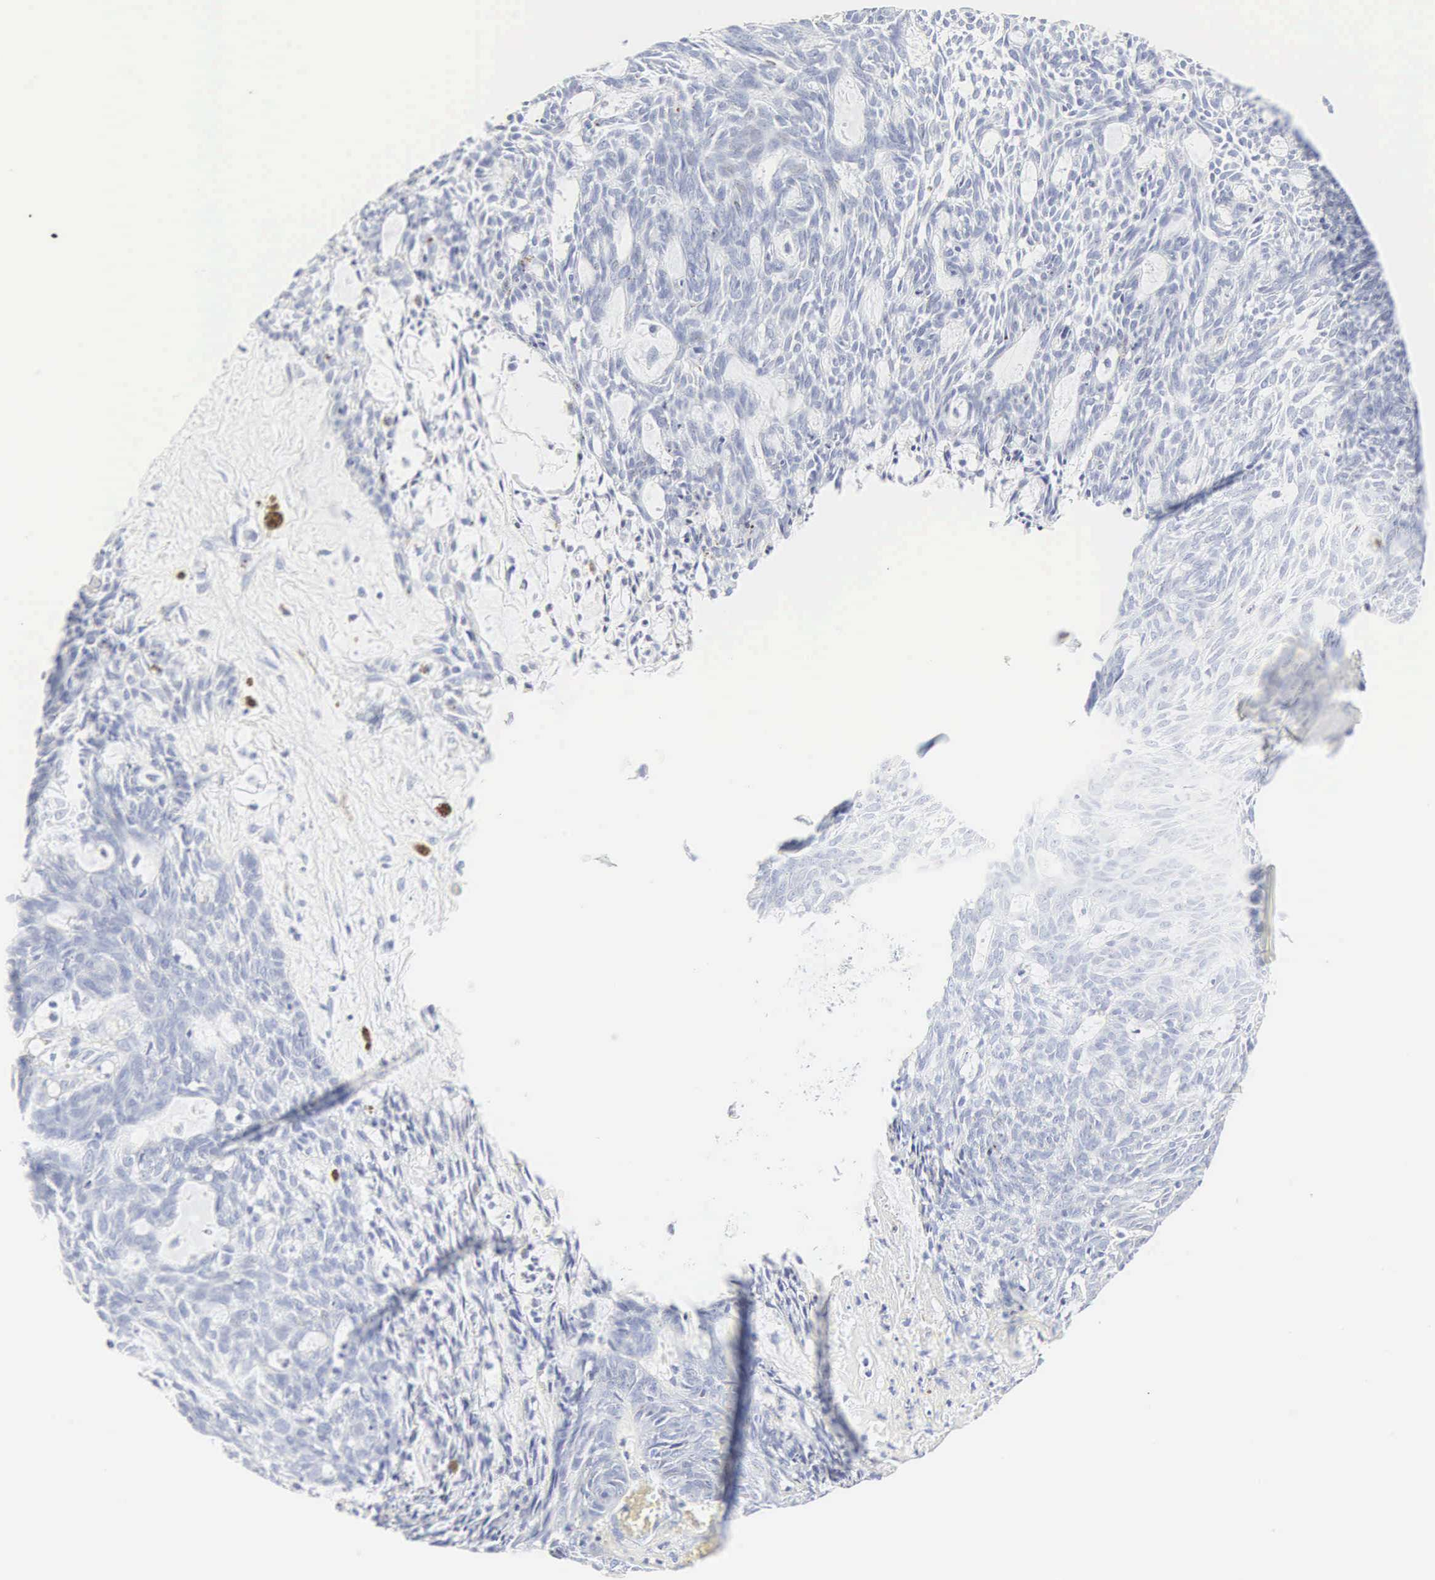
{"staining": {"intensity": "negative", "quantity": "none", "location": "none"}, "tissue": "skin cancer", "cell_type": "Tumor cells", "image_type": "cancer", "snomed": [{"axis": "morphology", "description": "Normal tissue, NOS"}, {"axis": "morphology", "description": "Basal cell carcinoma"}, {"axis": "topography", "description": "Skin"}], "caption": "Immunohistochemical staining of basal cell carcinoma (skin) shows no significant positivity in tumor cells.", "gene": "INS", "patient": {"sex": "male", "age": 74}}